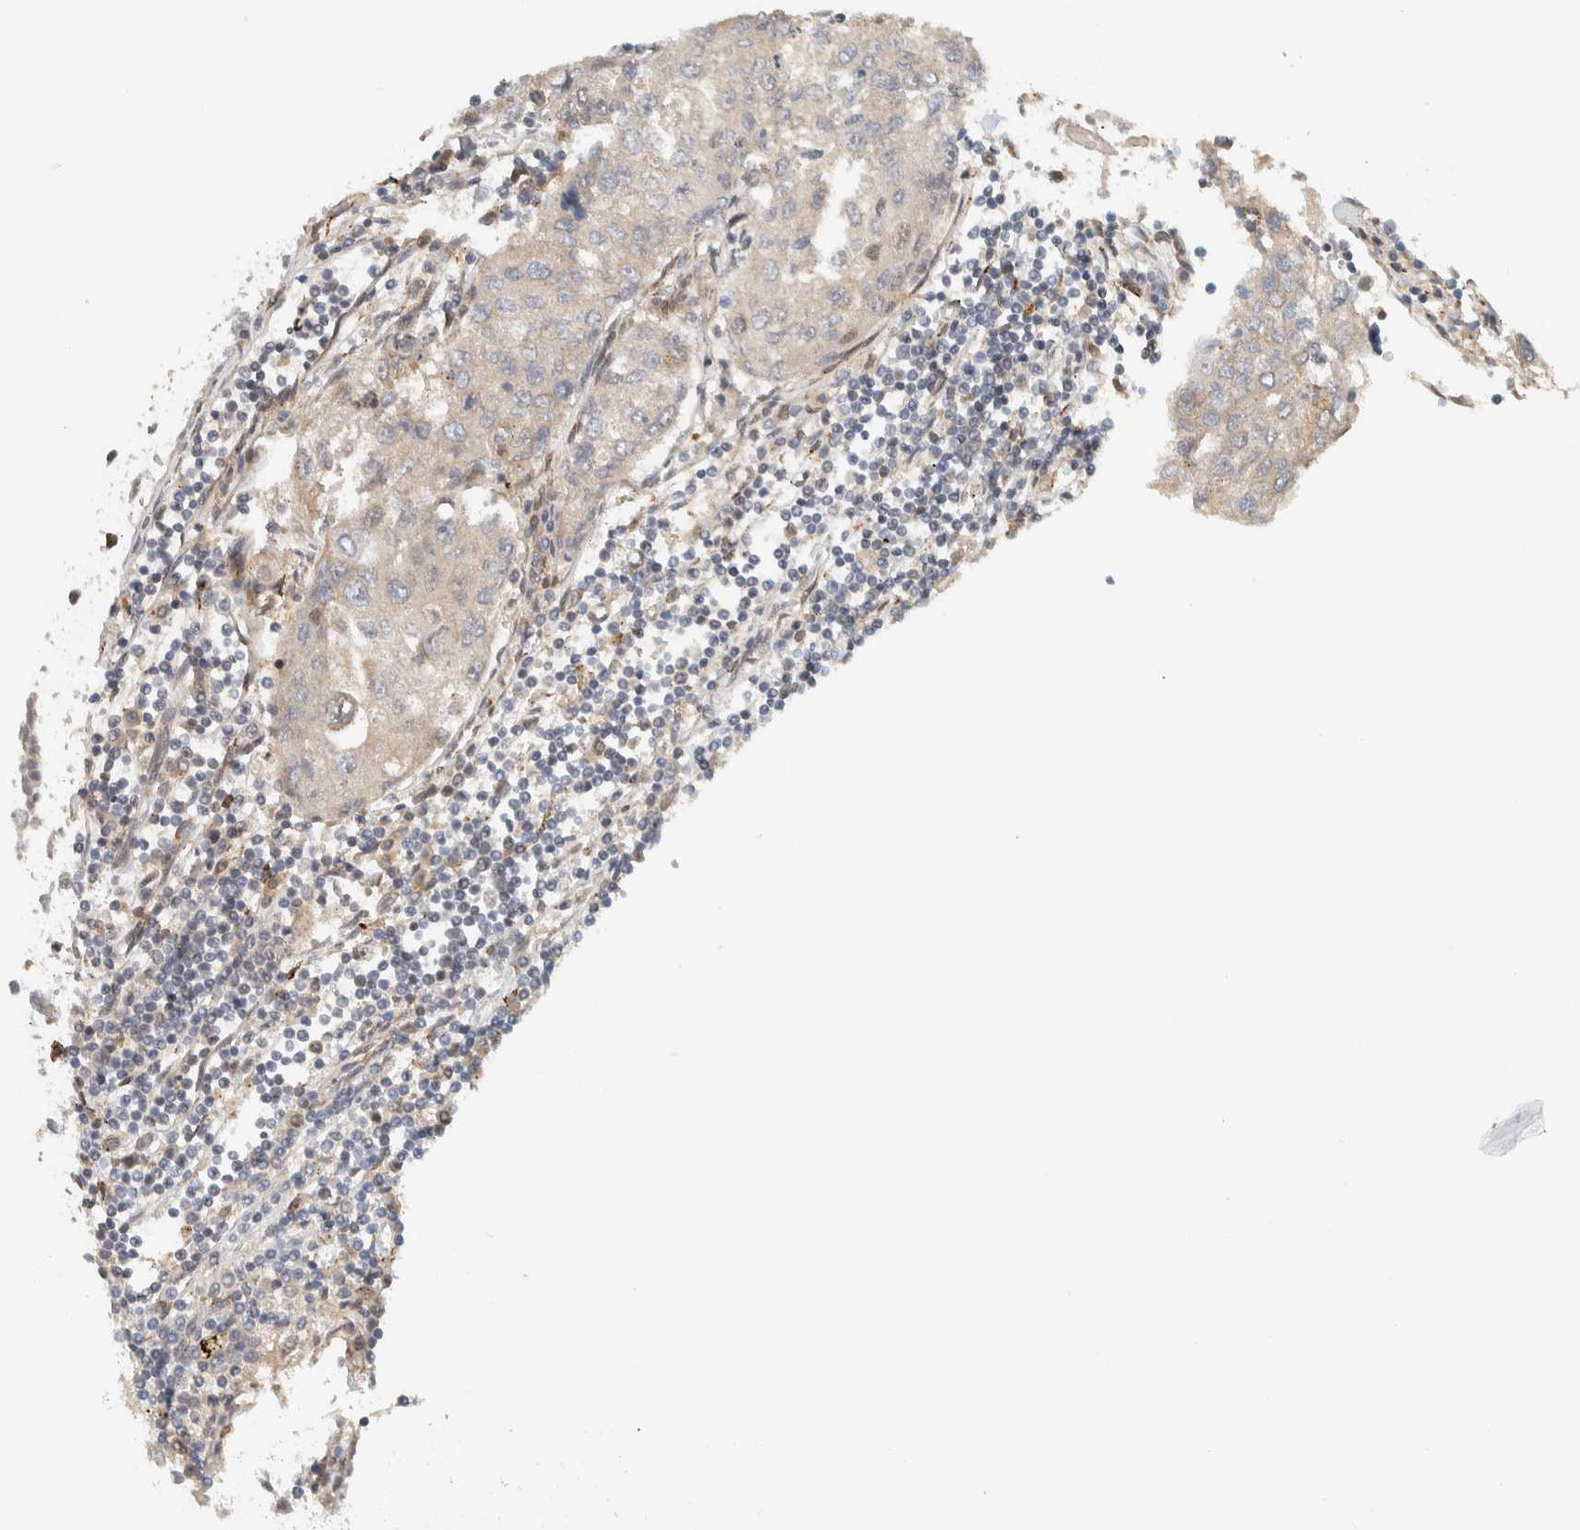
{"staining": {"intensity": "negative", "quantity": "none", "location": "none"}, "tissue": "urothelial cancer", "cell_type": "Tumor cells", "image_type": "cancer", "snomed": [{"axis": "morphology", "description": "Urothelial carcinoma, High grade"}, {"axis": "topography", "description": "Lymph node"}, {"axis": "topography", "description": "Urinary bladder"}], "caption": "DAB immunohistochemical staining of high-grade urothelial carcinoma reveals no significant staining in tumor cells.", "gene": "ITPRID1", "patient": {"sex": "male", "age": 51}}